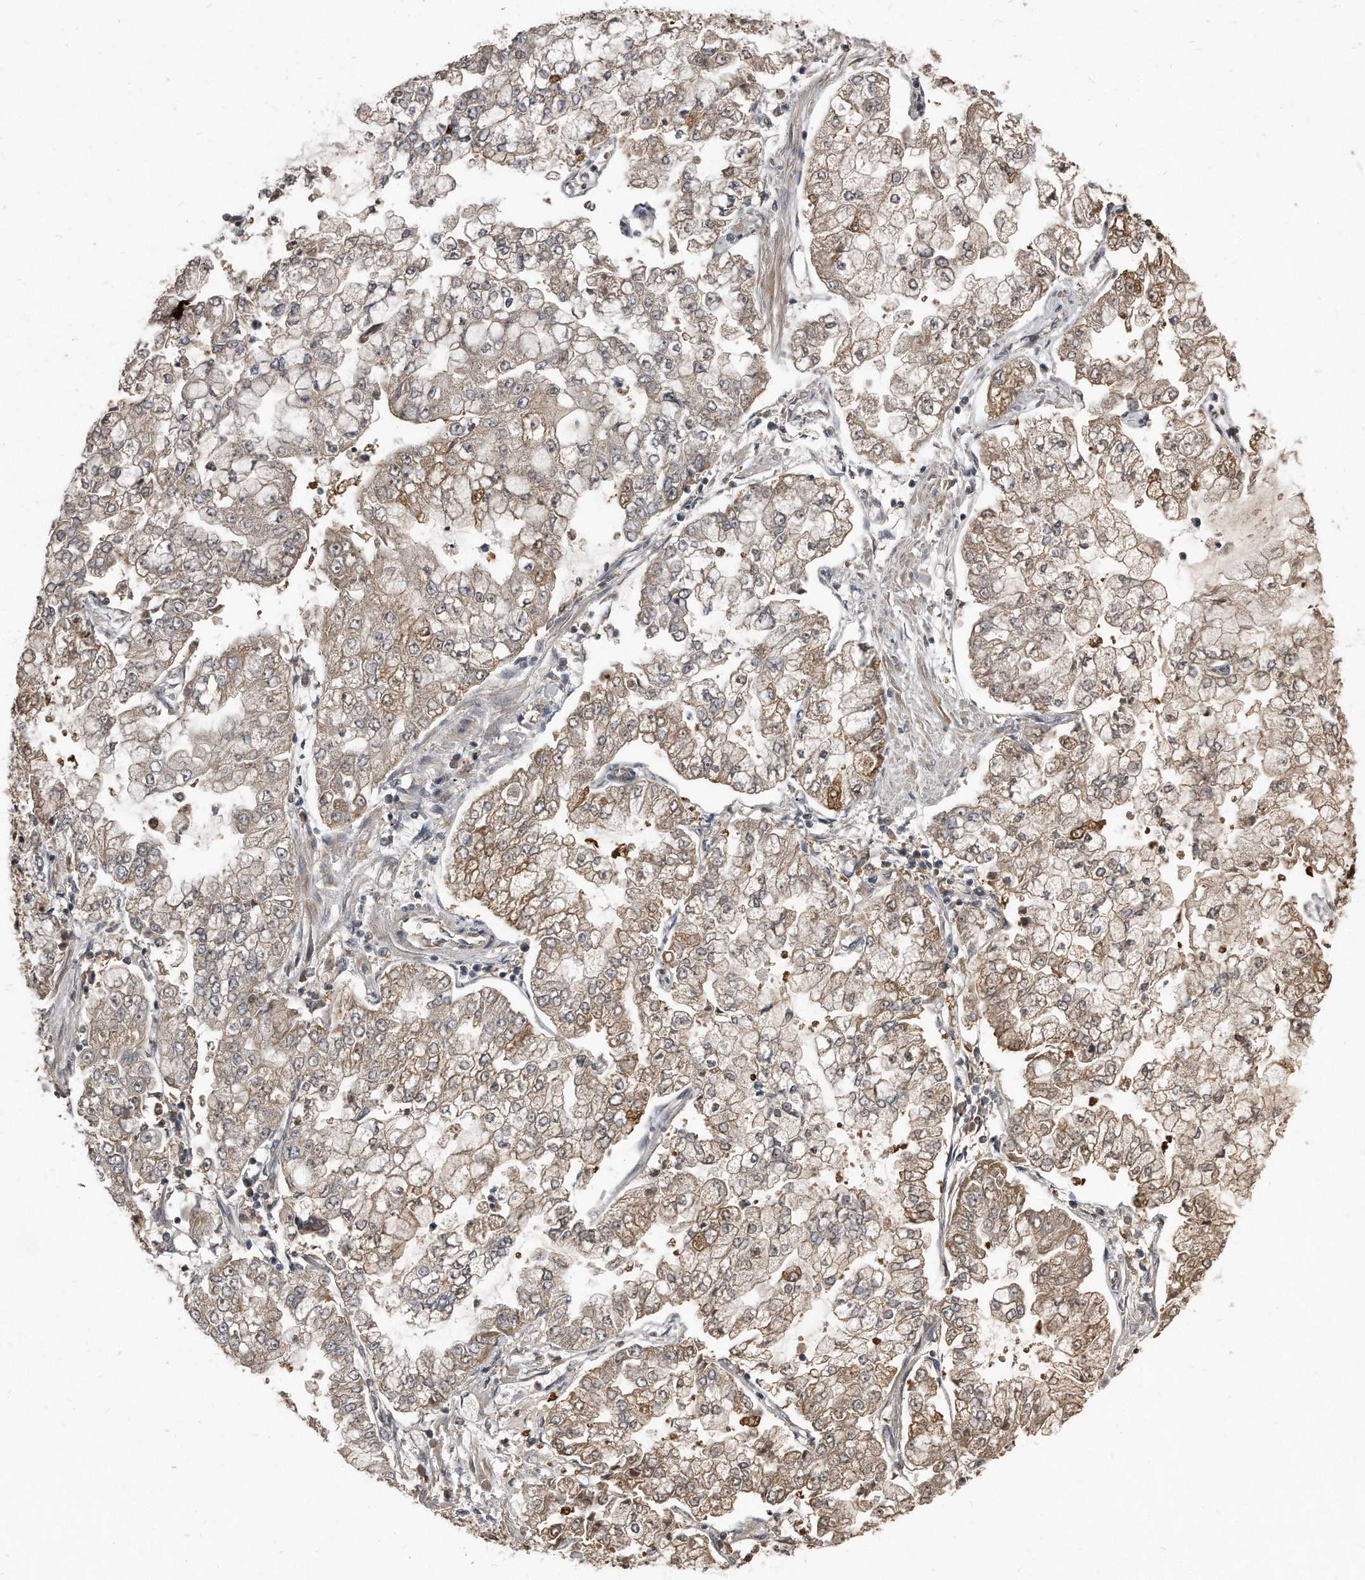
{"staining": {"intensity": "weak", "quantity": "25%-75%", "location": "cytoplasmic/membranous,nuclear"}, "tissue": "stomach cancer", "cell_type": "Tumor cells", "image_type": "cancer", "snomed": [{"axis": "morphology", "description": "Adenocarcinoma, NOS"}, {"axis": "topography", "description": "Stomach"}], "caption": "There is low levels of weak cytoplasmic/membranous and nuclear staining in tumor cells of adenocarcinoma (stomach), as demonstrated by immunohistochemical staining (brown color).", "gene": "GCH1", "patient": {"sex": "male", "age": 76}}